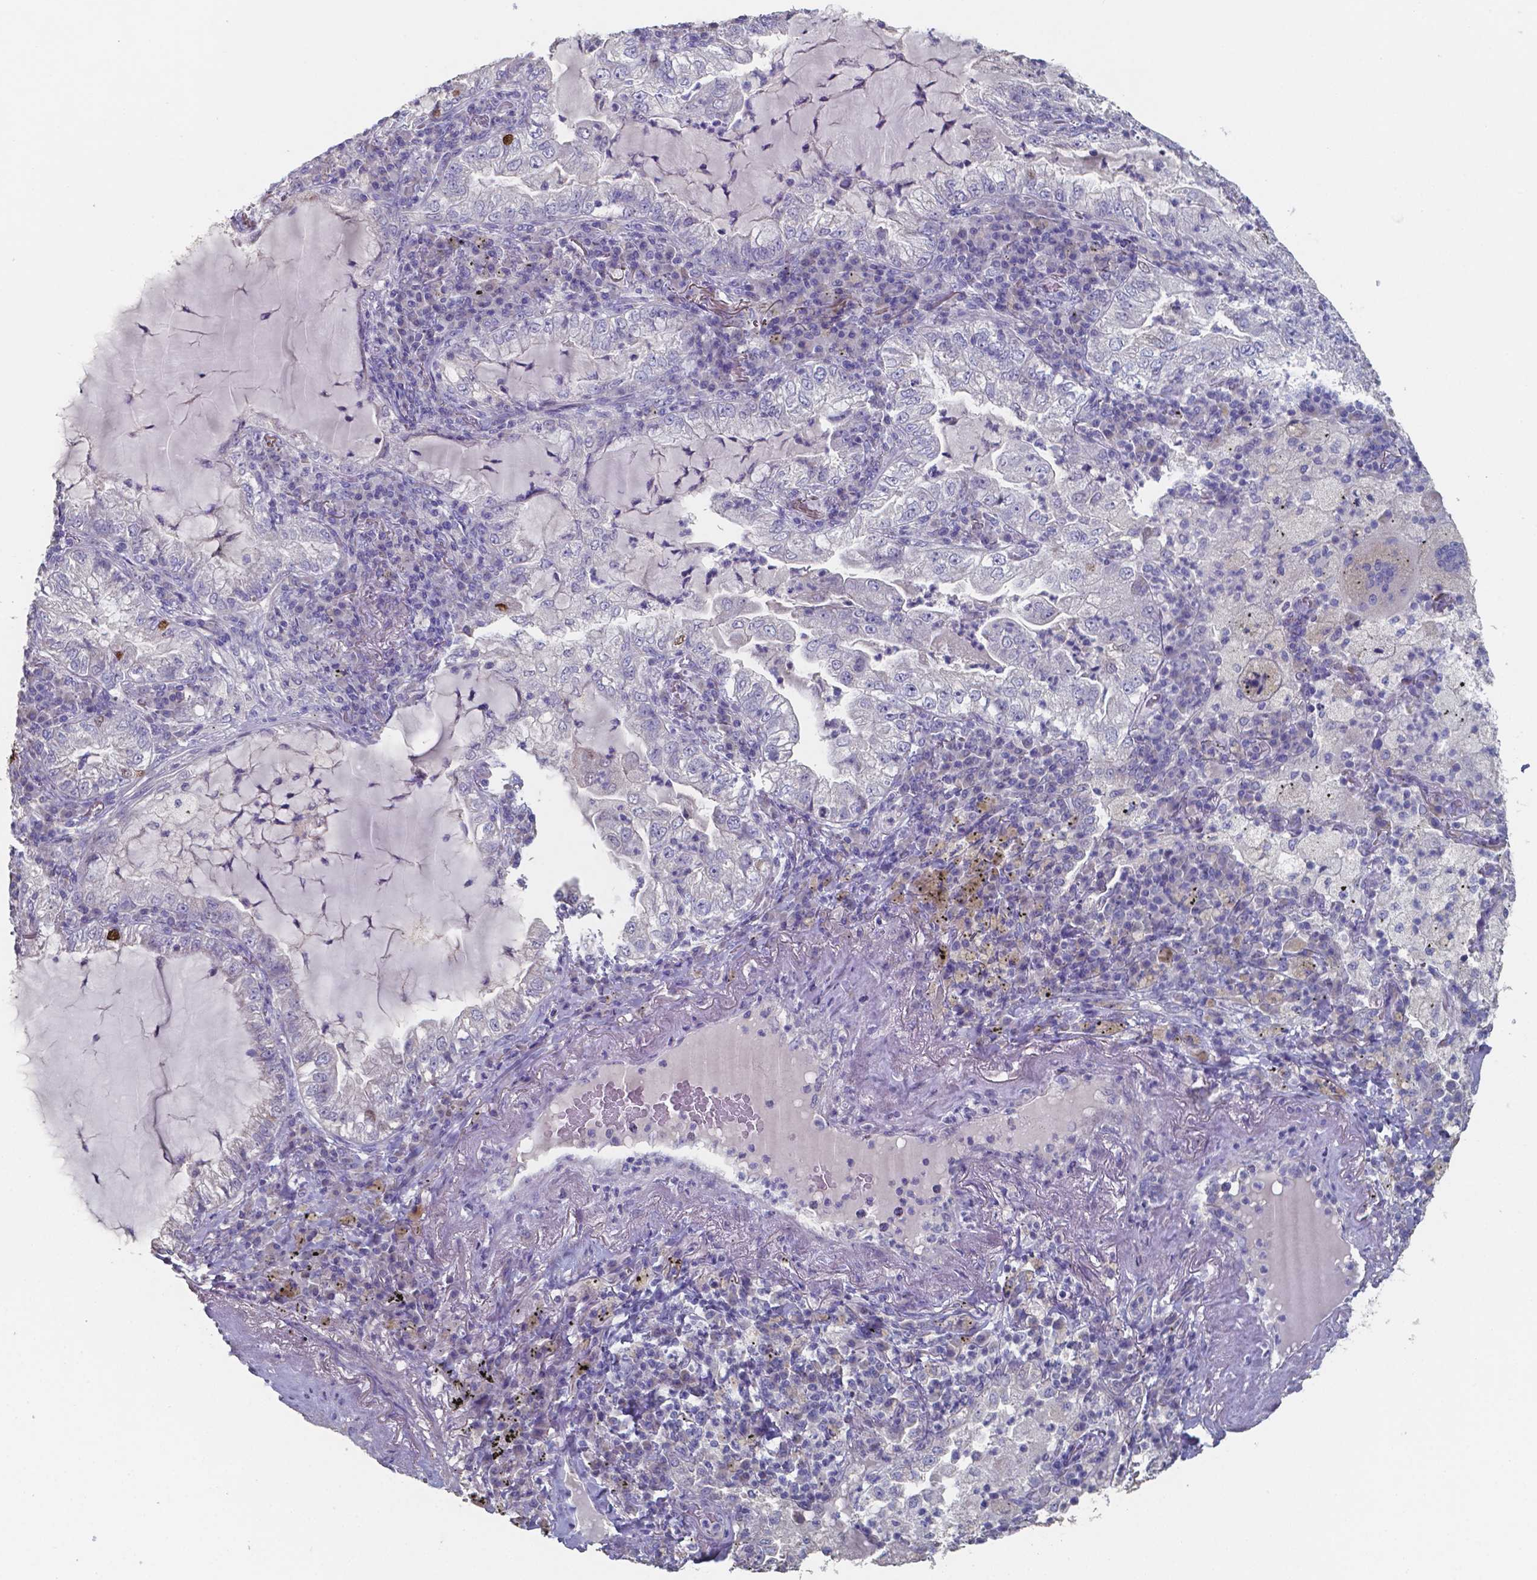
{"staining": {"intensity": "moderate", "quantity": "<25%", "location": "nuclear"}, "tissue": "lung cancer", "cell_type": "Tumor cells", "image_type": "cancer", "snomed": [{"axis": "morphology", "description": "Adenocarcinoma, NOS"}, {"axis": "topography", "description": "Lung"}], "caption": "The image exhibits staining of lung adenocarcinoma, revealing moderate nuclear protein staining (brown color) within tumor cells. The staining was performed using DAB (3,3'-diaminobenzidine), with brown indicating positive protein expression. Nuclei are stained blue with hematoxylin.", "gene": "FOXJ1", "patient": {"sex": "female", "age": 73}}